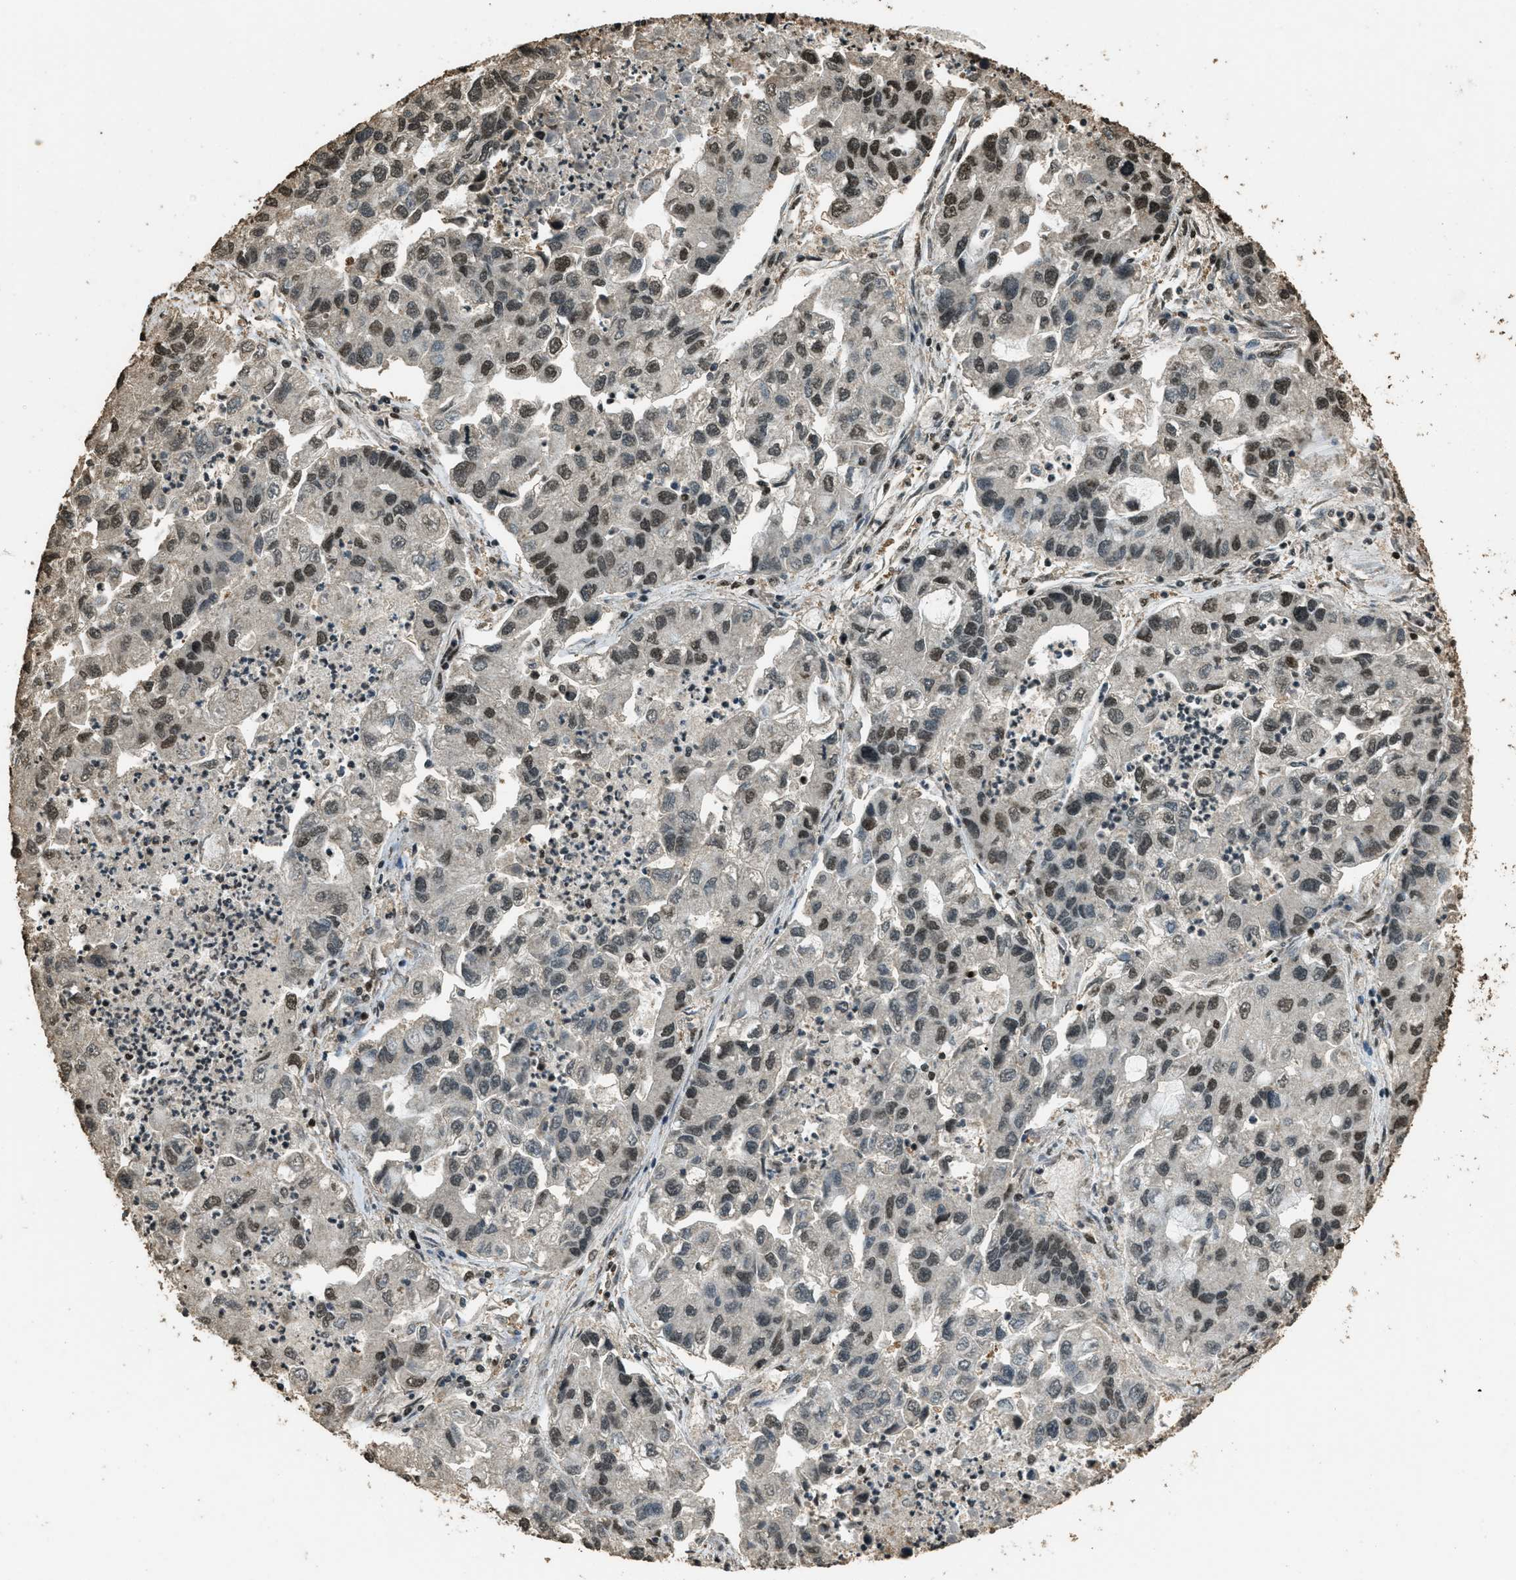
{"staining": {"intensity": "moderate", "quantity": ">75%", "location": "nuclear"}, "tissue": "lung cancer", "cell_type": "Tumor cells", "image_type": "cancer", "snomed": [{"axis": "morphology", "description": "Adenocarcinoma, NOS"}, {"axis": "topography", "description": "Lung"}], "caption": "Protein staining of lung cancer (adenocarcinoma) tissue displays moderate nuclear positivity in approximately >75% of tumor cells.", "gene": "MYB", "patient": {"sex": "female", "age": 51}}